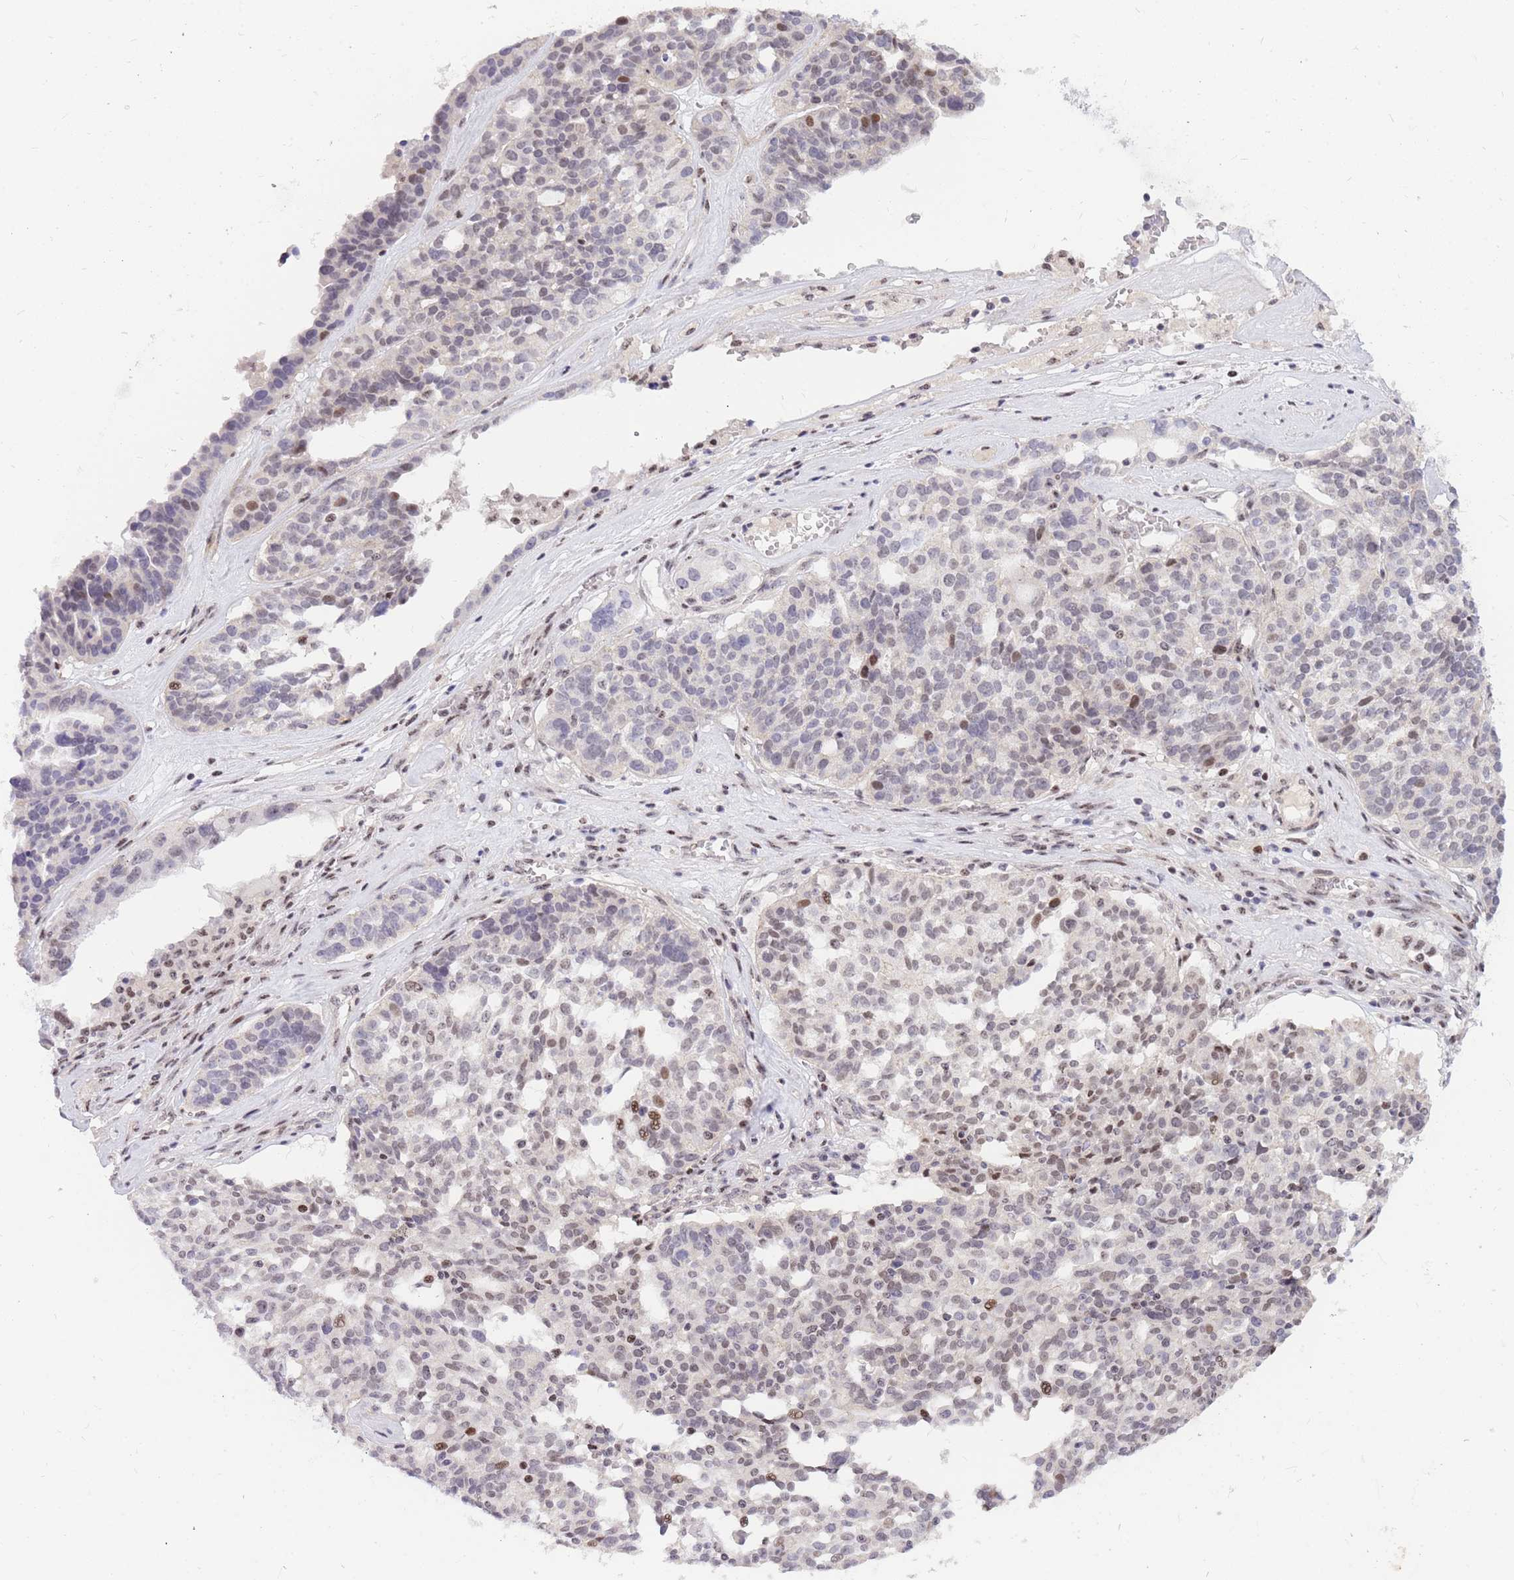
{"staining": {"intensity": "moderate", "quantity": "<25%", "location": "nuclear"}, "tissue": "ovarian cancer", "cell_type": "Tumor cells", "image_type": "cancer", "snomed": [{"axis": "morphology", "description": "Cystadenocarcinoma, serous, NOS"}, {"axis": "topography", "description": "Ovary"}], "caption": "A low amount of moderate nuclear positivity is present in about <25% of tumor cells in ovarian serous cystadenocarcinoma tissue.", "gene": "TLE2", "patient": {"sex": "female", "age": 59}}